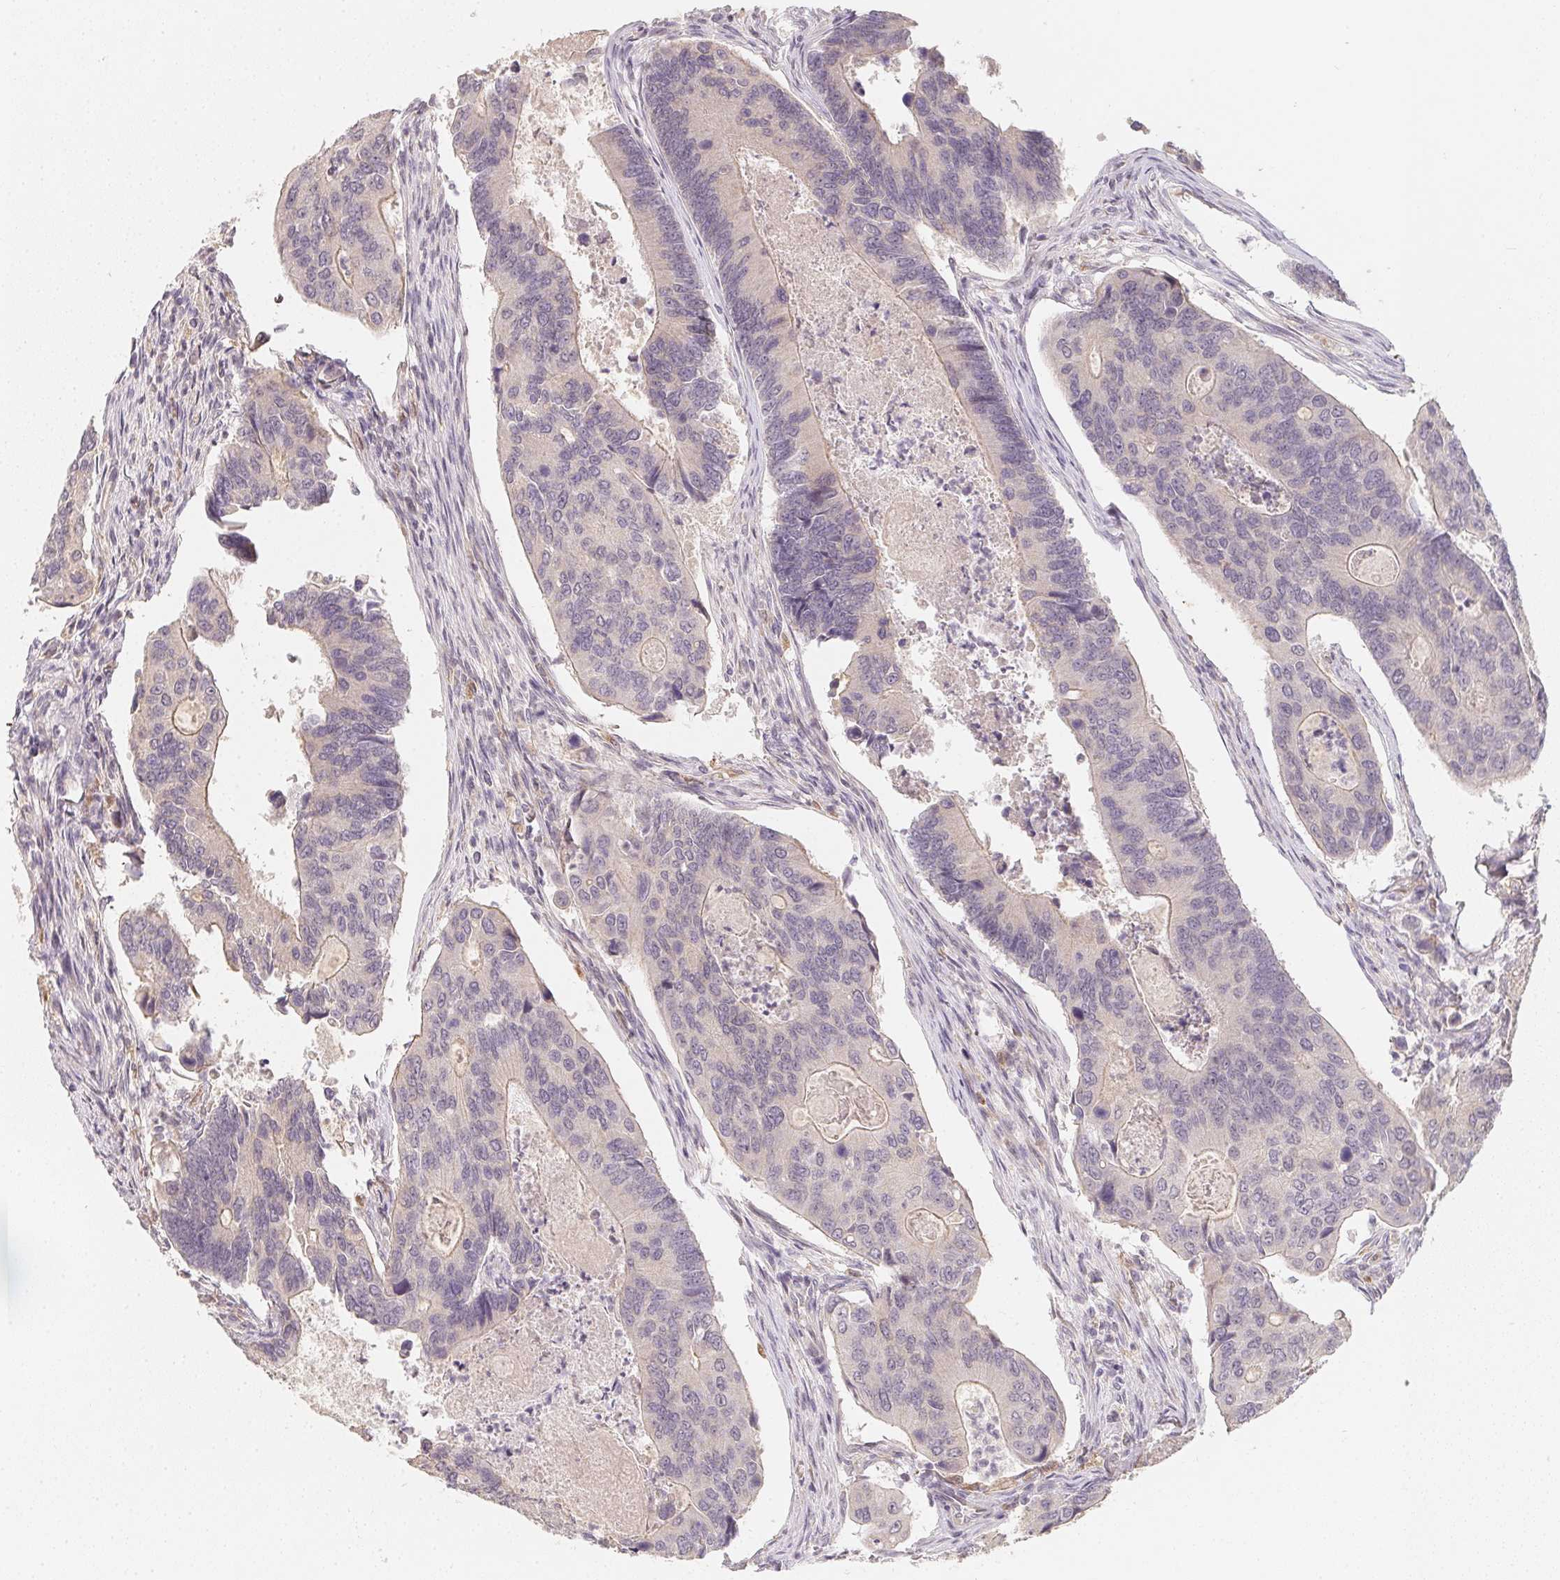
{"staining": {"intensity": "weak", "quantity": "25%-75%", "location": "cytoplasmic/membranous"}, "tissue": "colorectal cancer", "cell_type": "Tumor cells", "image_type": "cancer", "snomed": [{"axis": "morphology", "description": "Adenocarcinoma, NOS"}, {"axis": "topography", "description": "Colon"}], "caption": "Human colorectal adenocarcinoma stained for a protein (brown) demonstrates weak cytoplasmic/membranous positive staining in approximately 25%-75% of tumor cells.", "gene": "SOAT1", "patient": {"sex": "female", "age": 67}}